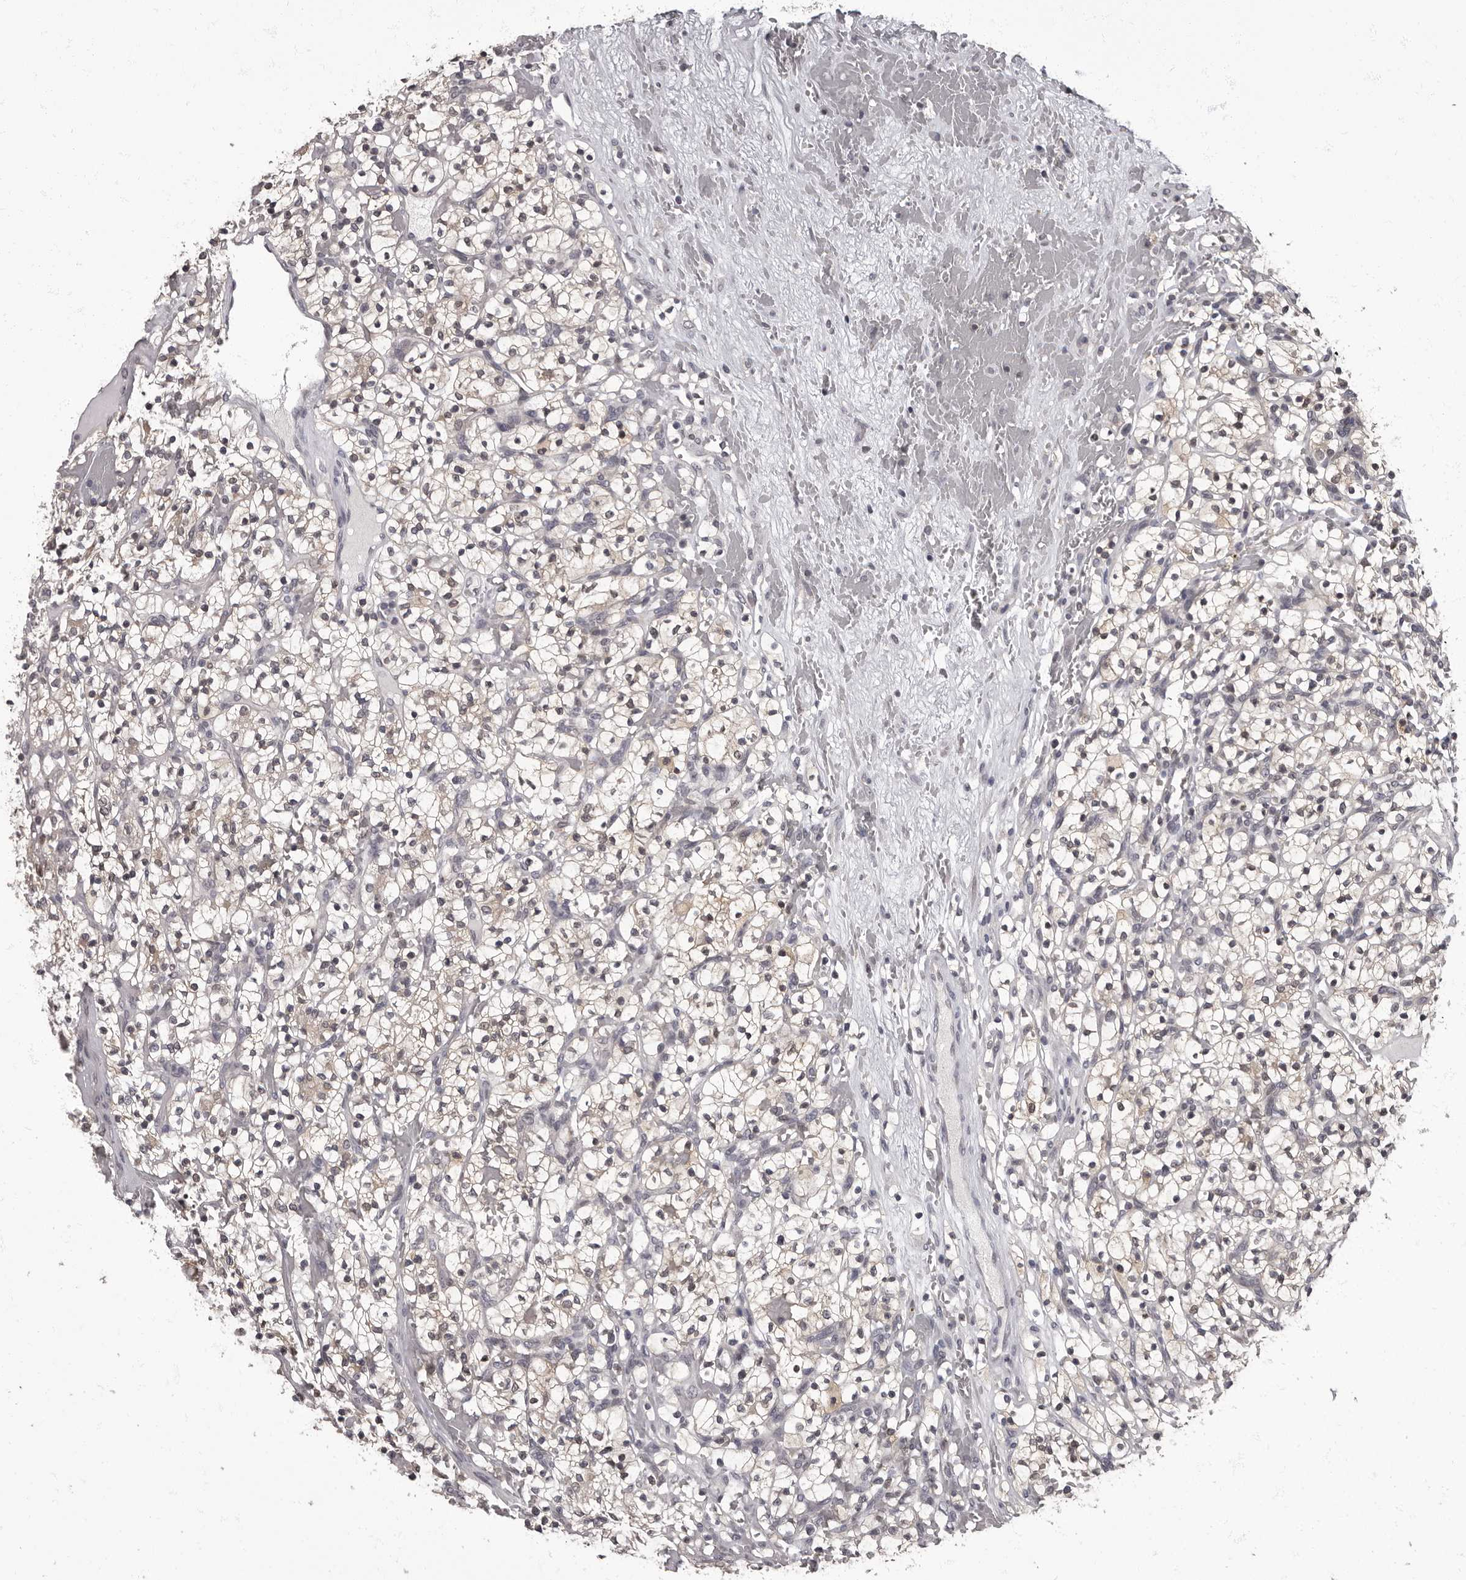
{"staining": {"intensity": "weak", "quantity": ">75%", "location": "nuclear"}, "tissue": "renal cancer", "cell_type": "Tumor cells", "image_type": "cancer", "snomed": [{"axis": "morphology", "description": "Adenocarcinoma, NOS"}, {"axis": "topography", "description": "Kidney"}], "caption": "Human renal cancer (adenocarcinoma) stained for a protein (brown) demonstrates weak nuclear positive positivity in about >75% of tumor cells.", "gene": "C1orf50", "patient": {"sex": "female", "age": 57}}